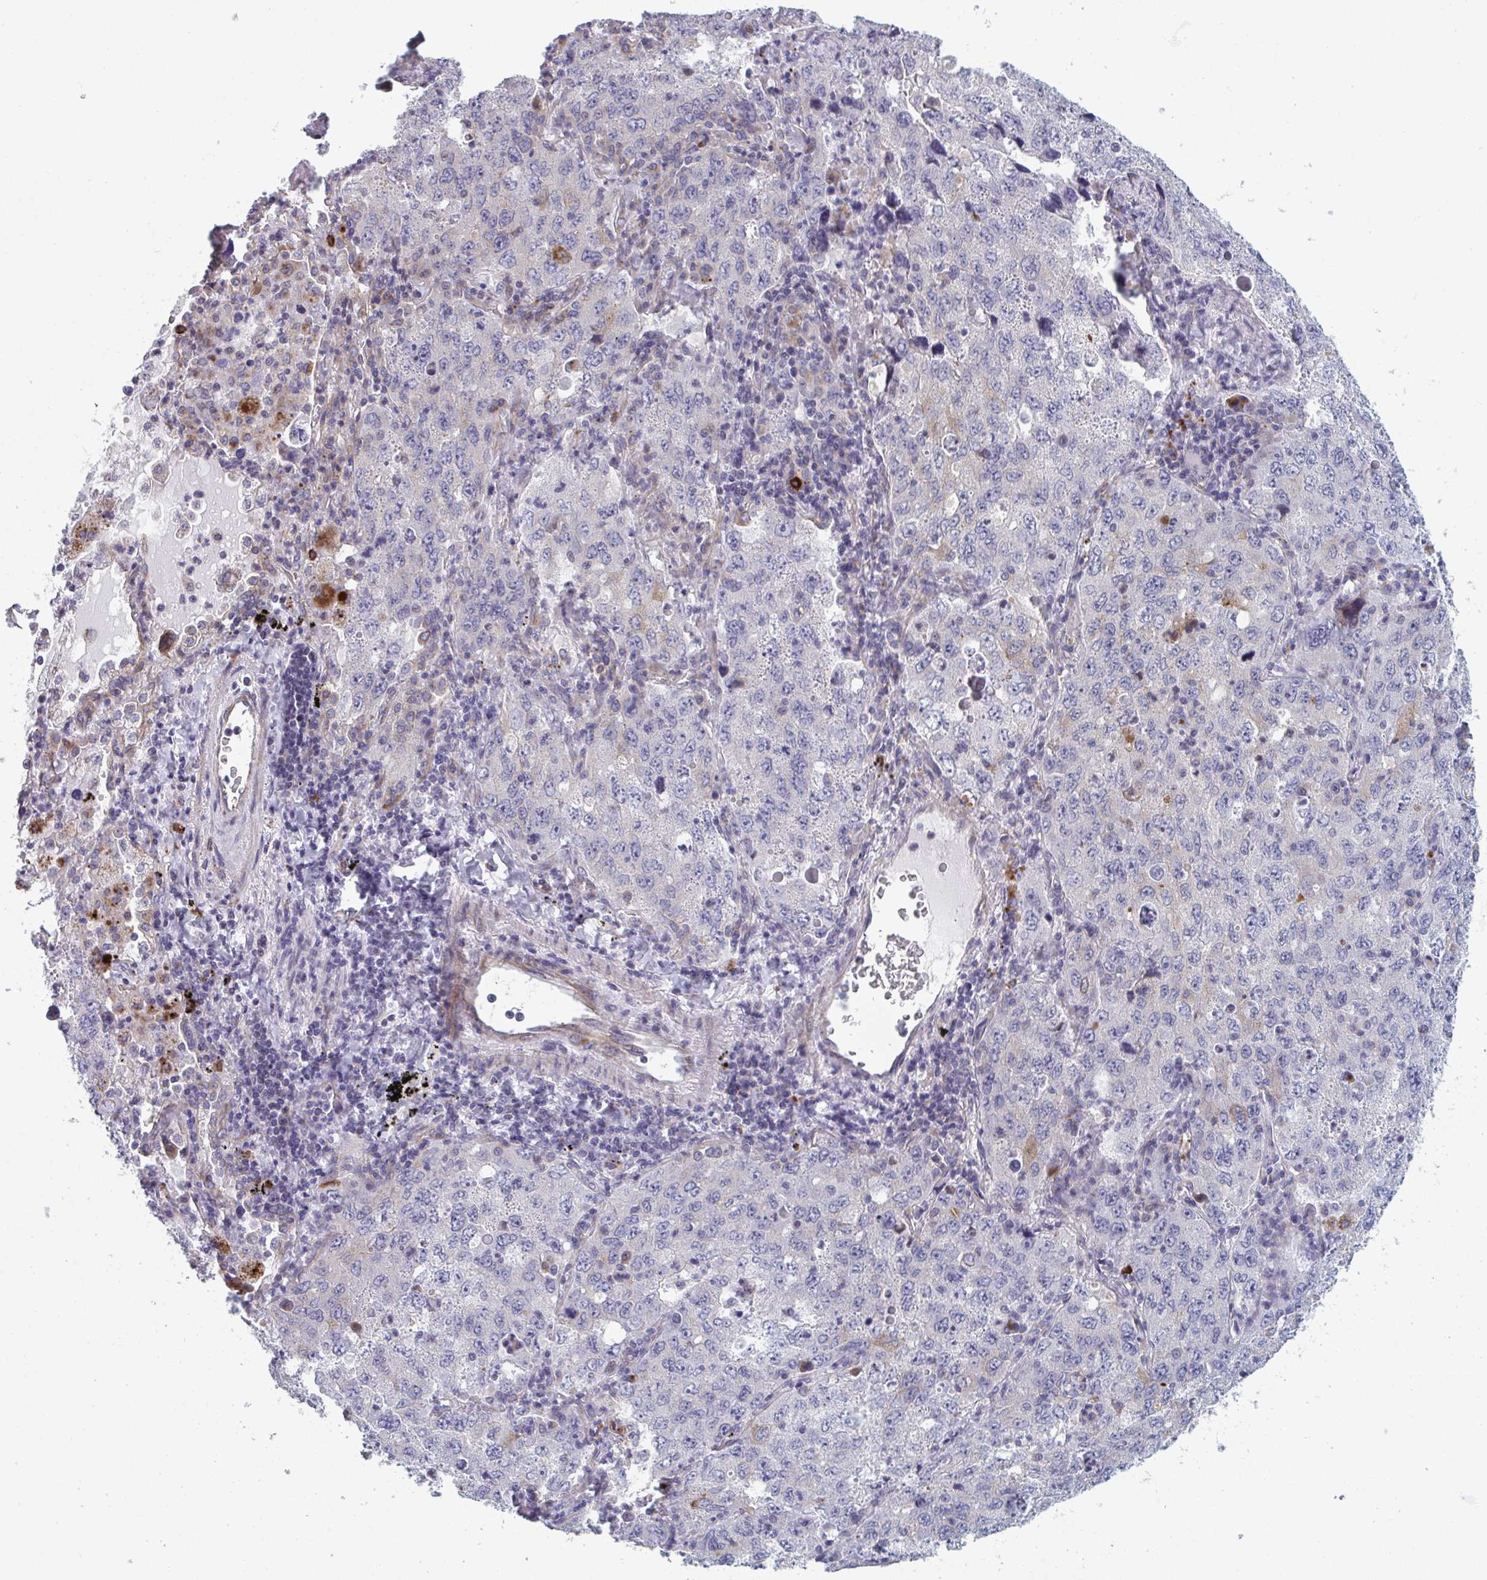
{"staining": {"intensity": "negative", "quantity": "none", "location": "none"}, "tissue": "lung cancer", "cell_type": "Tumor cells", "image_type": "cancer", "snomed": [{"axis": "morphology", "description": "Adenocarcinoma, NOS"}, {"axis": "topography", "description": "Lung"}], "caption": "Tumor cells are negative for protein expression in human lung cancer (adenocarcinoma).", "gene": "TNFSF10", "patient": {"sex": "female", "age": 57}}